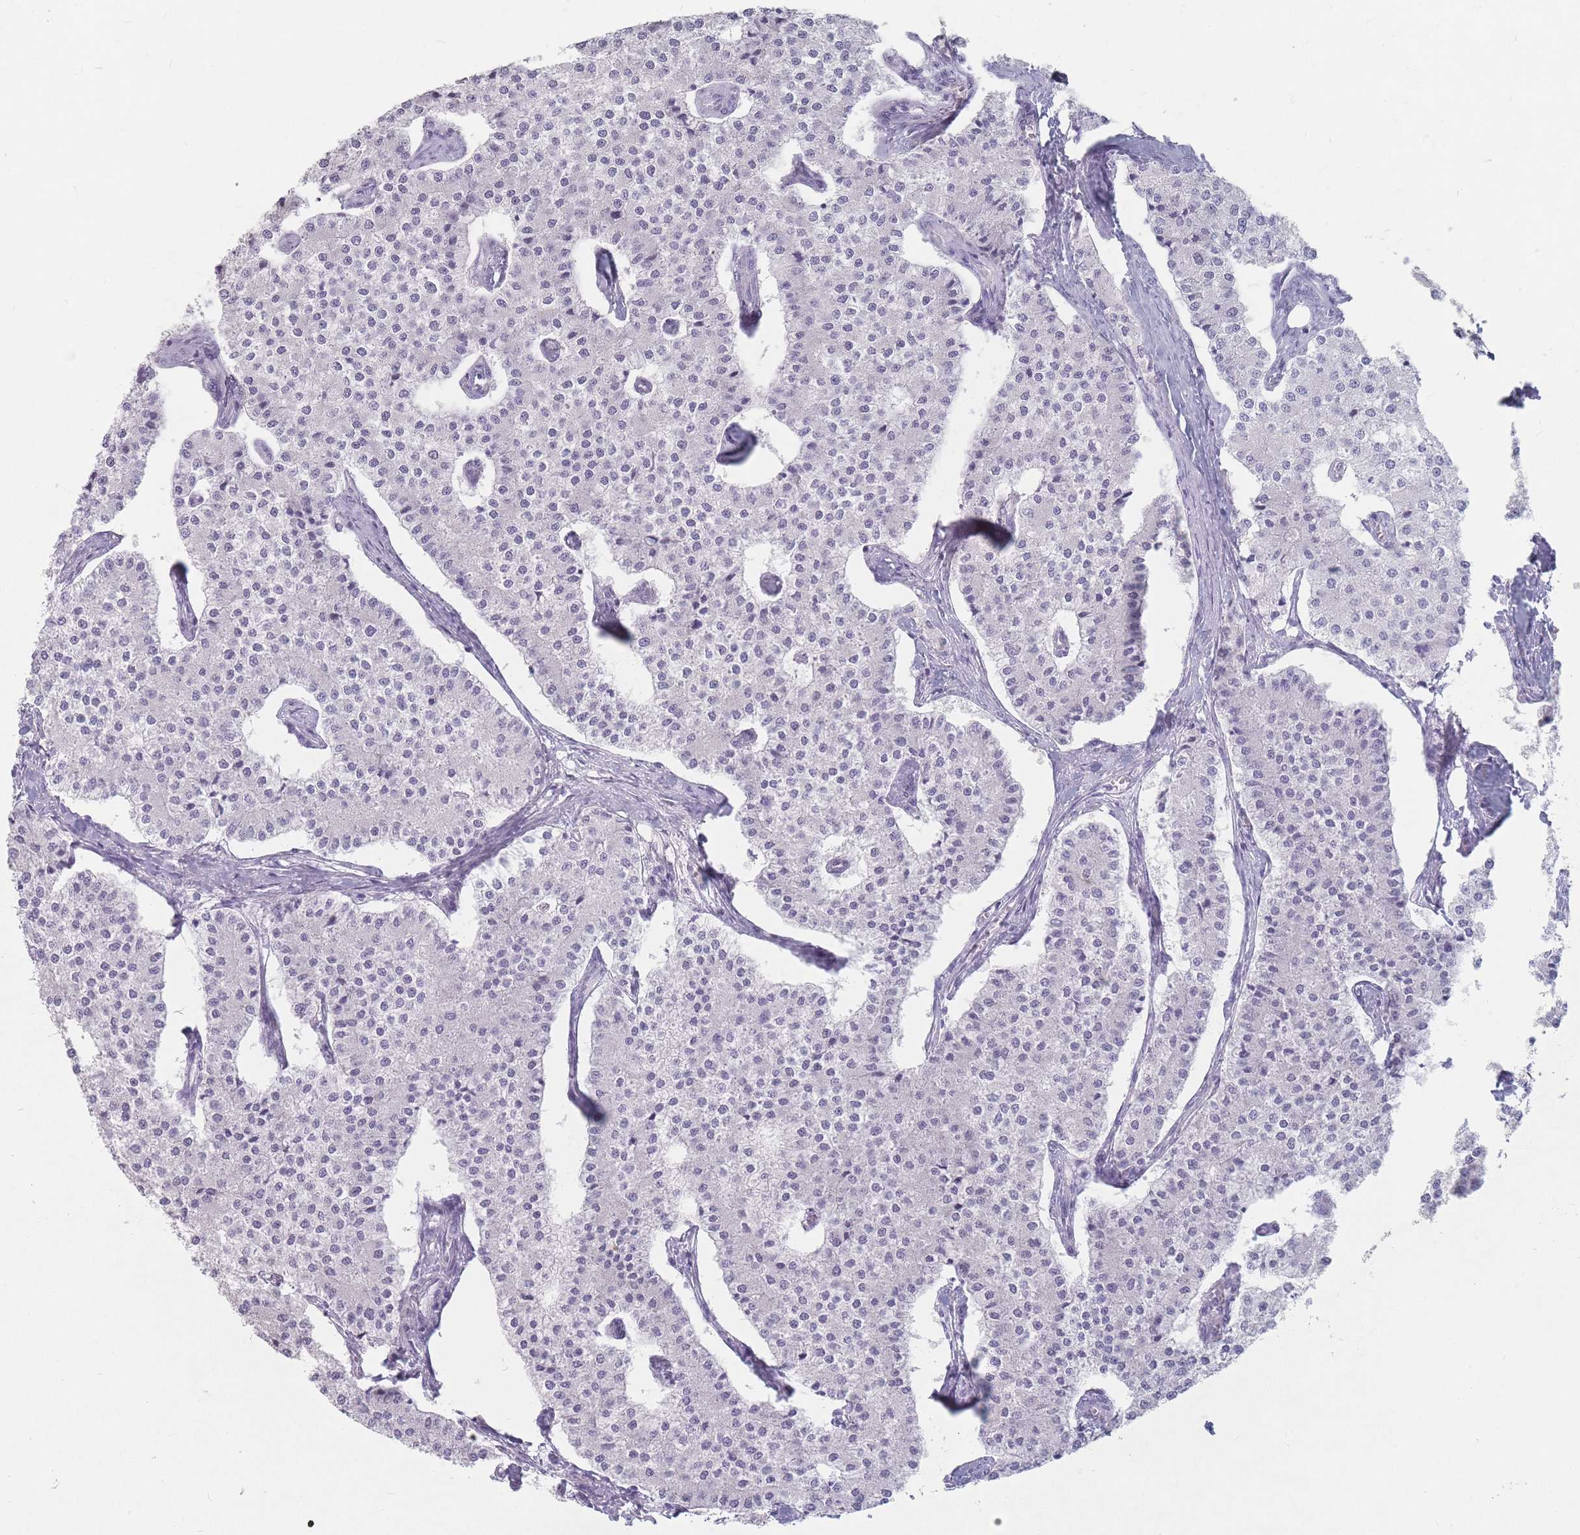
{"staining": {"intensity": "negative", "quantity": "none", "location": "none"}, "tissue": "carcinoid", "cell_type": "Tumor cells", "image_type": "cancer", "snomed": [{"axis": "morphology", "description": "Carcinoid, malignant, NOS"}, {"axis": "topography", "description": "Colon"}], "caption": "This micrograph is of carcinoid (malignant) stained with immunohistochemistry (IHC) to label a protein in brown with the nuclei are counter-stained blue. There is no expression in tumor cells. (DAB (3,3'-diaminobenzidine) immunohistochemistry (IHC) visualized using brightfield microscopy, high magnification).", "gene": "ST3GAL5", "patient": {"sex": "female", "age": 52}}